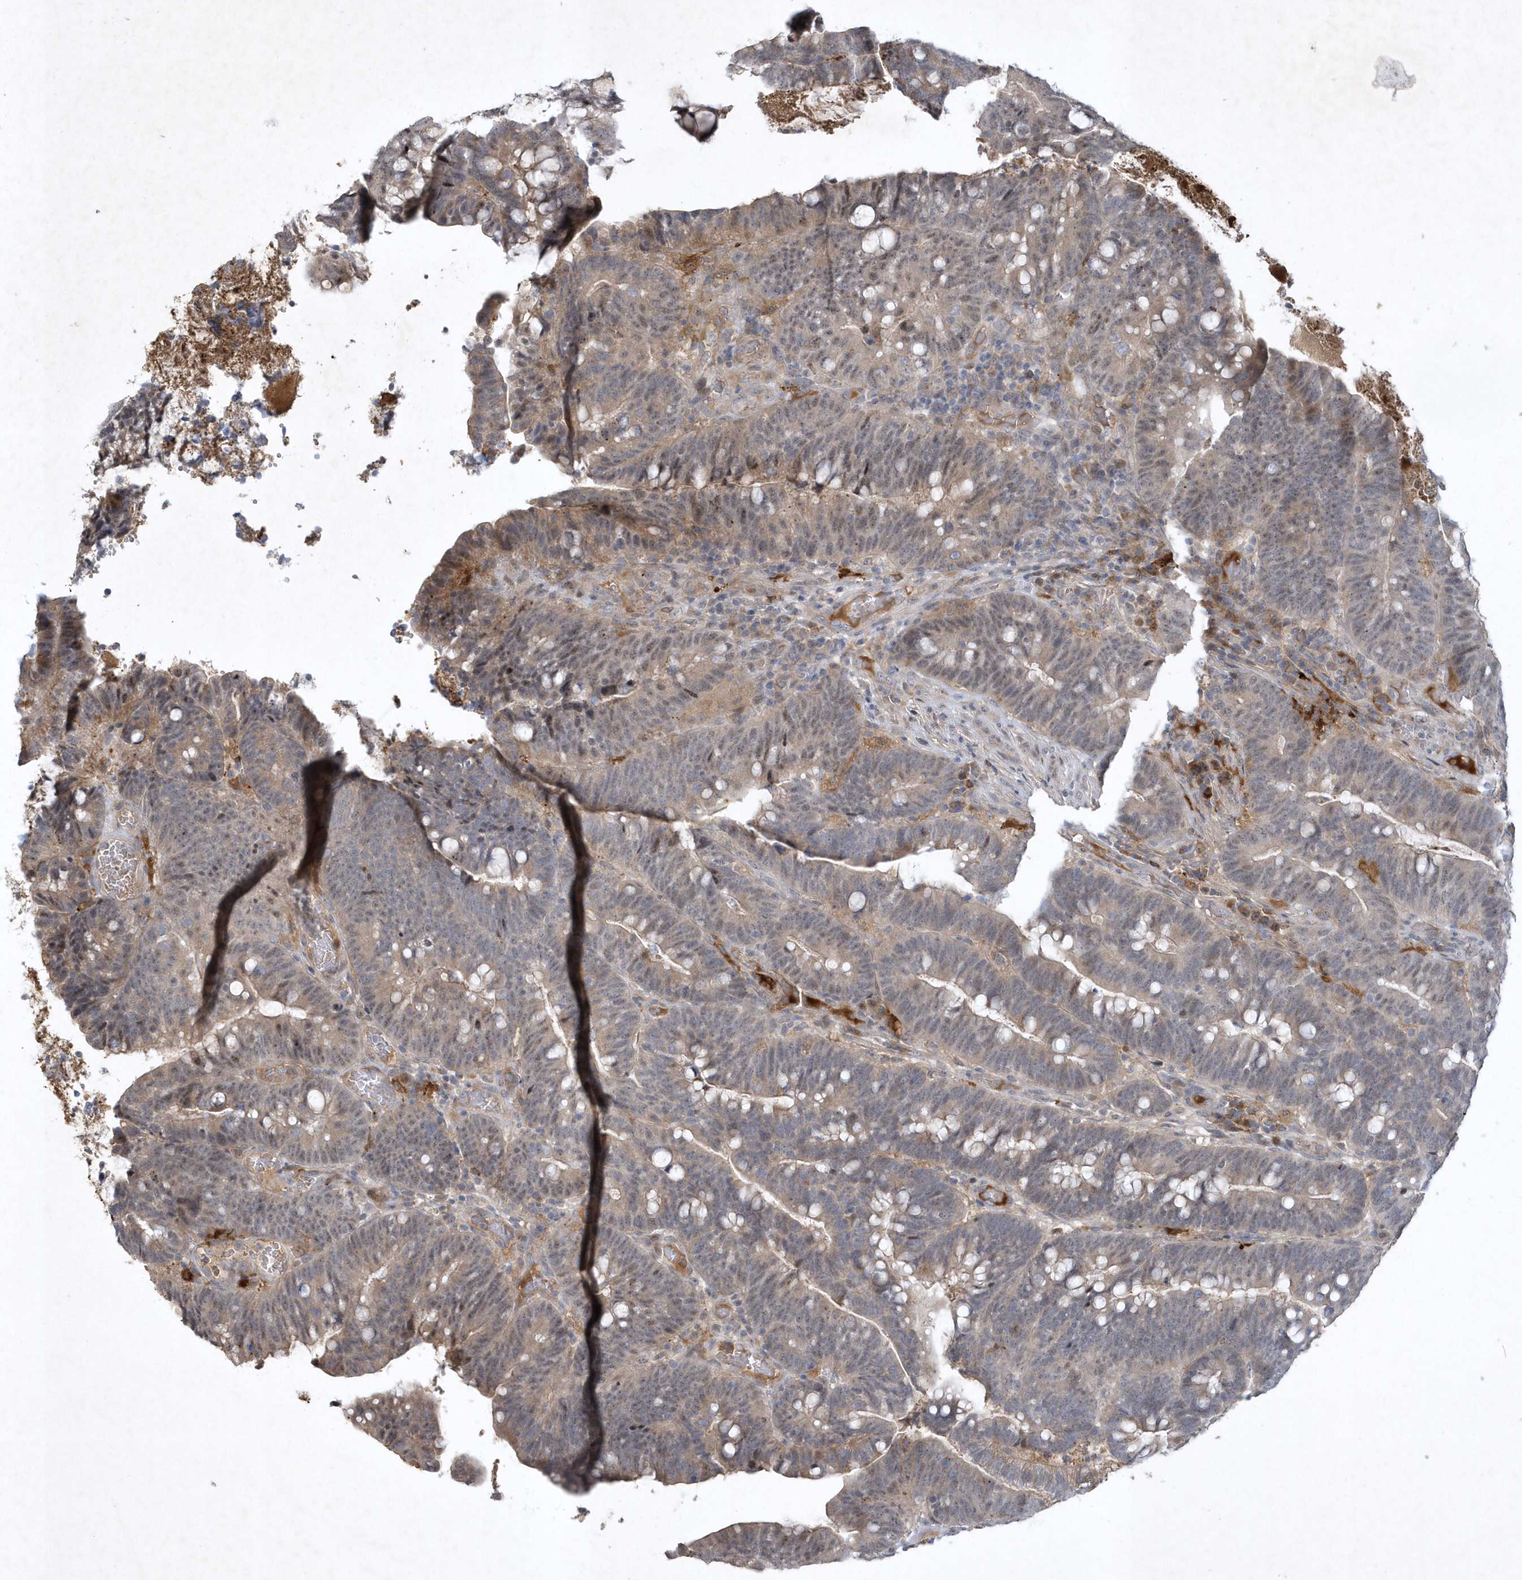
{"staining": {"intensity": "weak", "quantity": "25%-75%", "location": "nuclear"}, "tissue": "colorectal cancer", "cell_type": "Tumor cells", "image_type": "cancer", "snomed": [{"axis": "morphology", "description": "Adenocarcinoma, NOS"}, {"axis": "topography", "description": "Colon"}], "caption": "Colorectal cancer (adenocarcinoma) tissue reveals weak nuclear expression in approximately 25%-75% of tumor cells", "gene": "THG1L", "patient": {"sex": "female", "age": 66}}